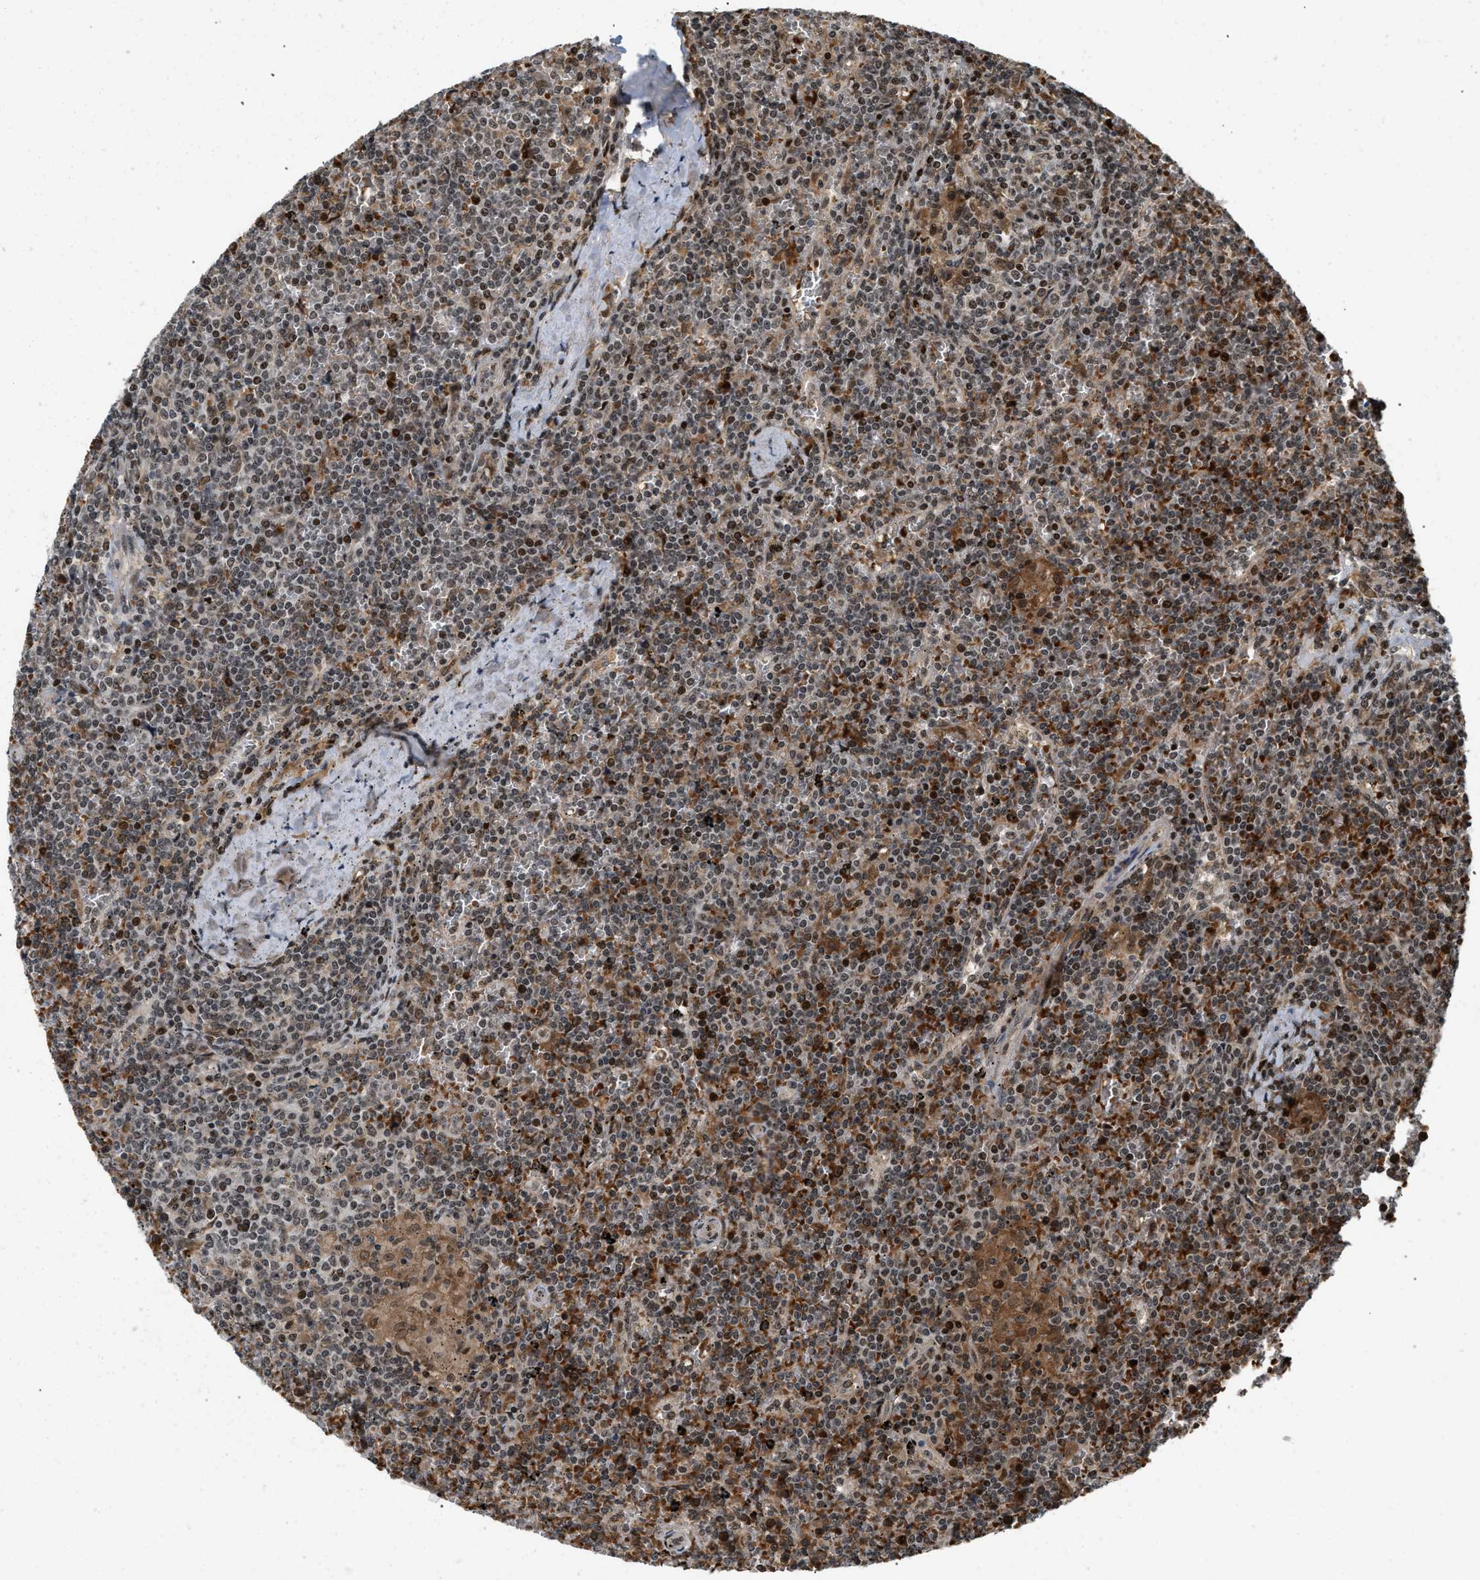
{"staining": {"intensity": "strong", "quantity": "25%-75%", "location": "nuclear"}, "tissue": "lymphoma", "cell_type": "Tumor cells", "image_type": "cancer", "snomed": [{"axis": "morphology", "description": "Malignant lymphoma, non-Hodgkin's type, Low grade"}, {"axis": "topography", "description": "Spleen"}], "caption": "Immunohistochemistry (IHC) of low-grade malignant lymphoma, non-Hodgkin's type exhibits high levels of strong nuclear positivity in about 25%-75% of tumor cells. Nuclei are stained in blue.", "gene": "ANKRD11", "patient": {"sex": "female", "age": 19}}